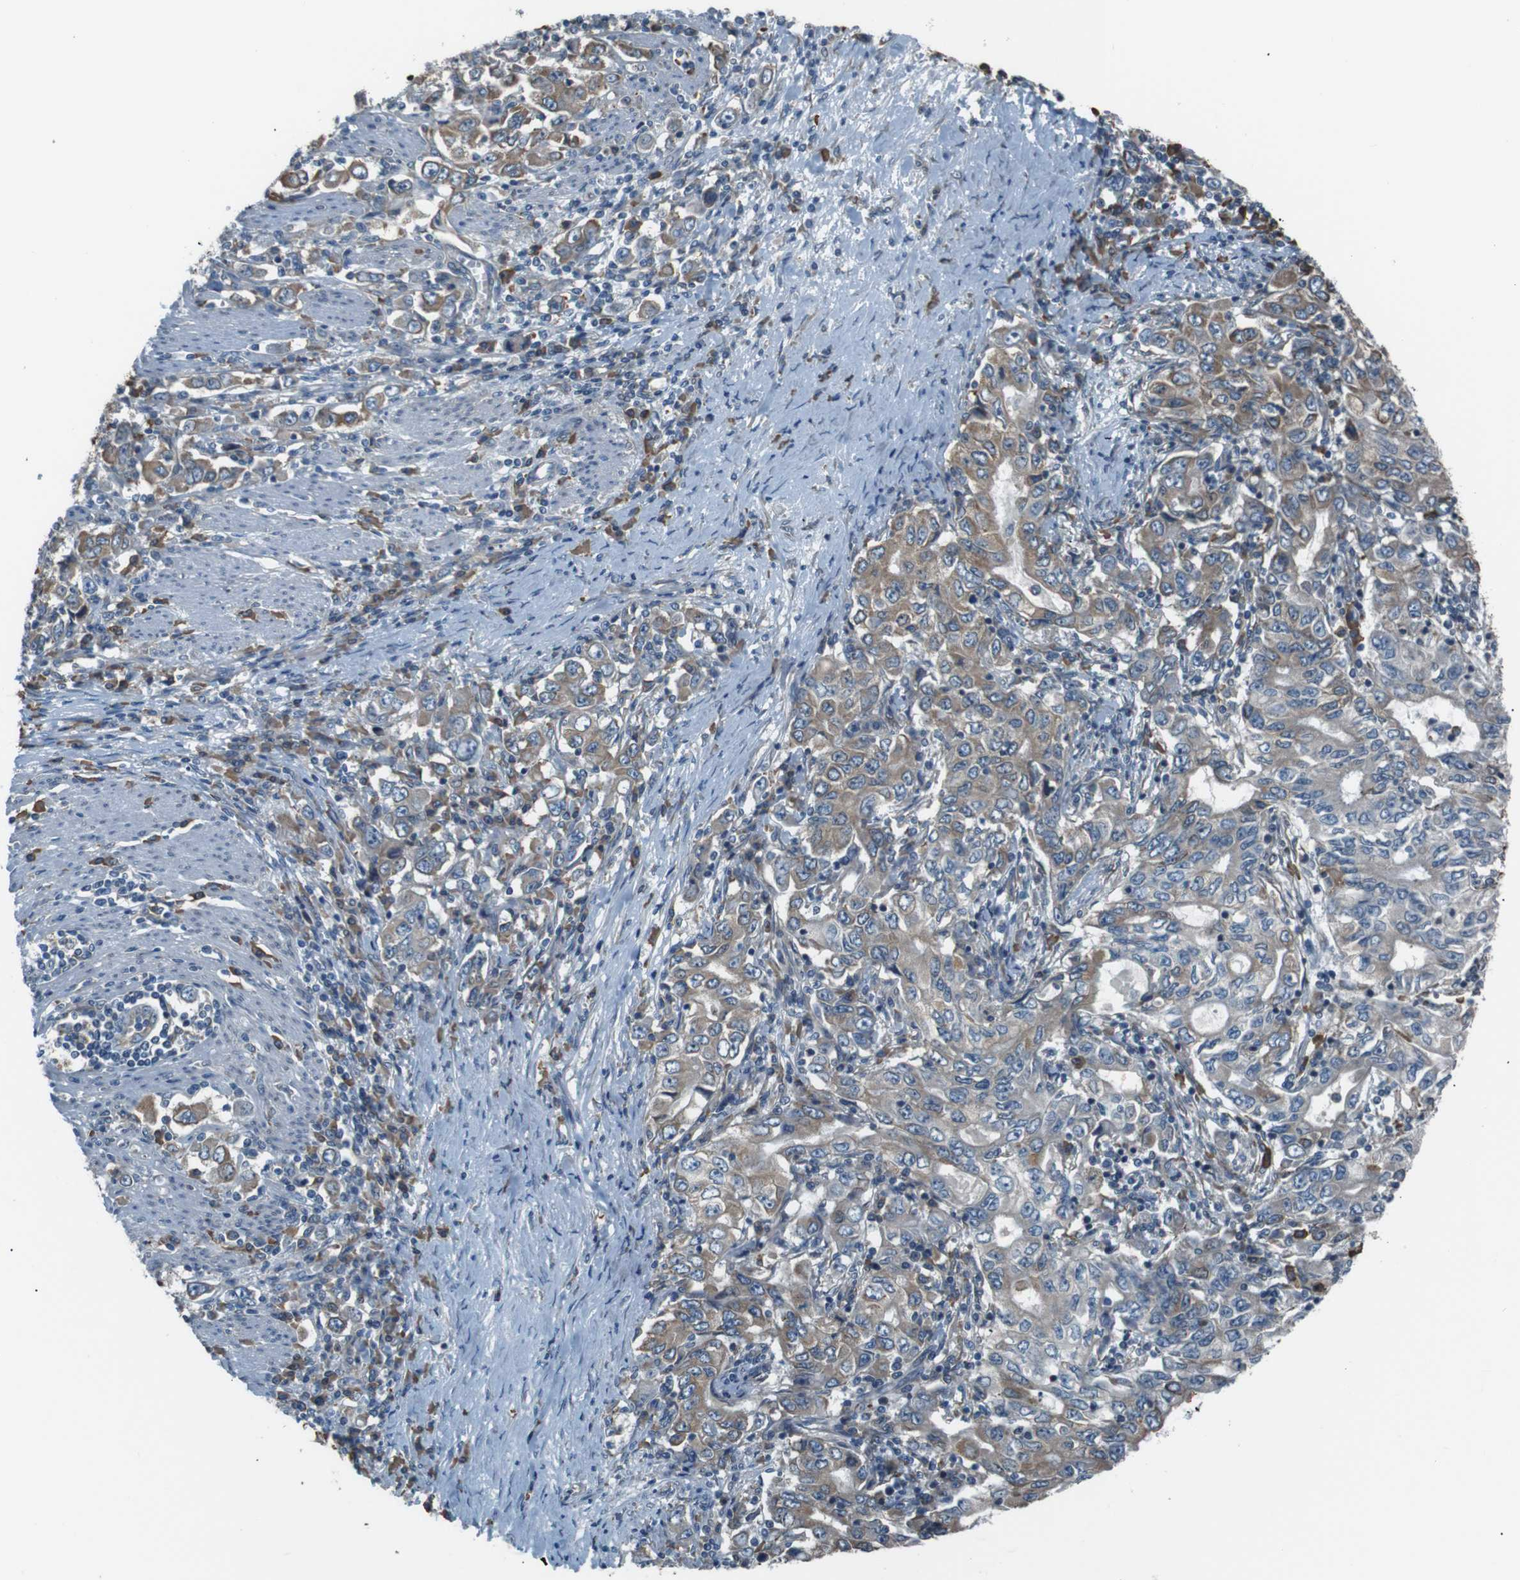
{"staining": {"intensity": "moderate", "quantity": ">75%", "location": "cytoplasmic/membranous"}, "tissue": "stomach cancer", "cell_type": "Tumor cells", "image_type": "cancer", "snomed": [{"axis": "morphology", "description": "Adenocarcinoma, NOS"}, {"axis": "topography", "description": "Stomach, lower"}], "caption": "DAB immunohistochemical staining of human stomach adenocarcinoma reveals moderate cytoplasmic/membranous protein expression in approximately >75% of tumor cells.", "gene": "SIGMAR1", "patient": {"sex": "female", "age": 72}}